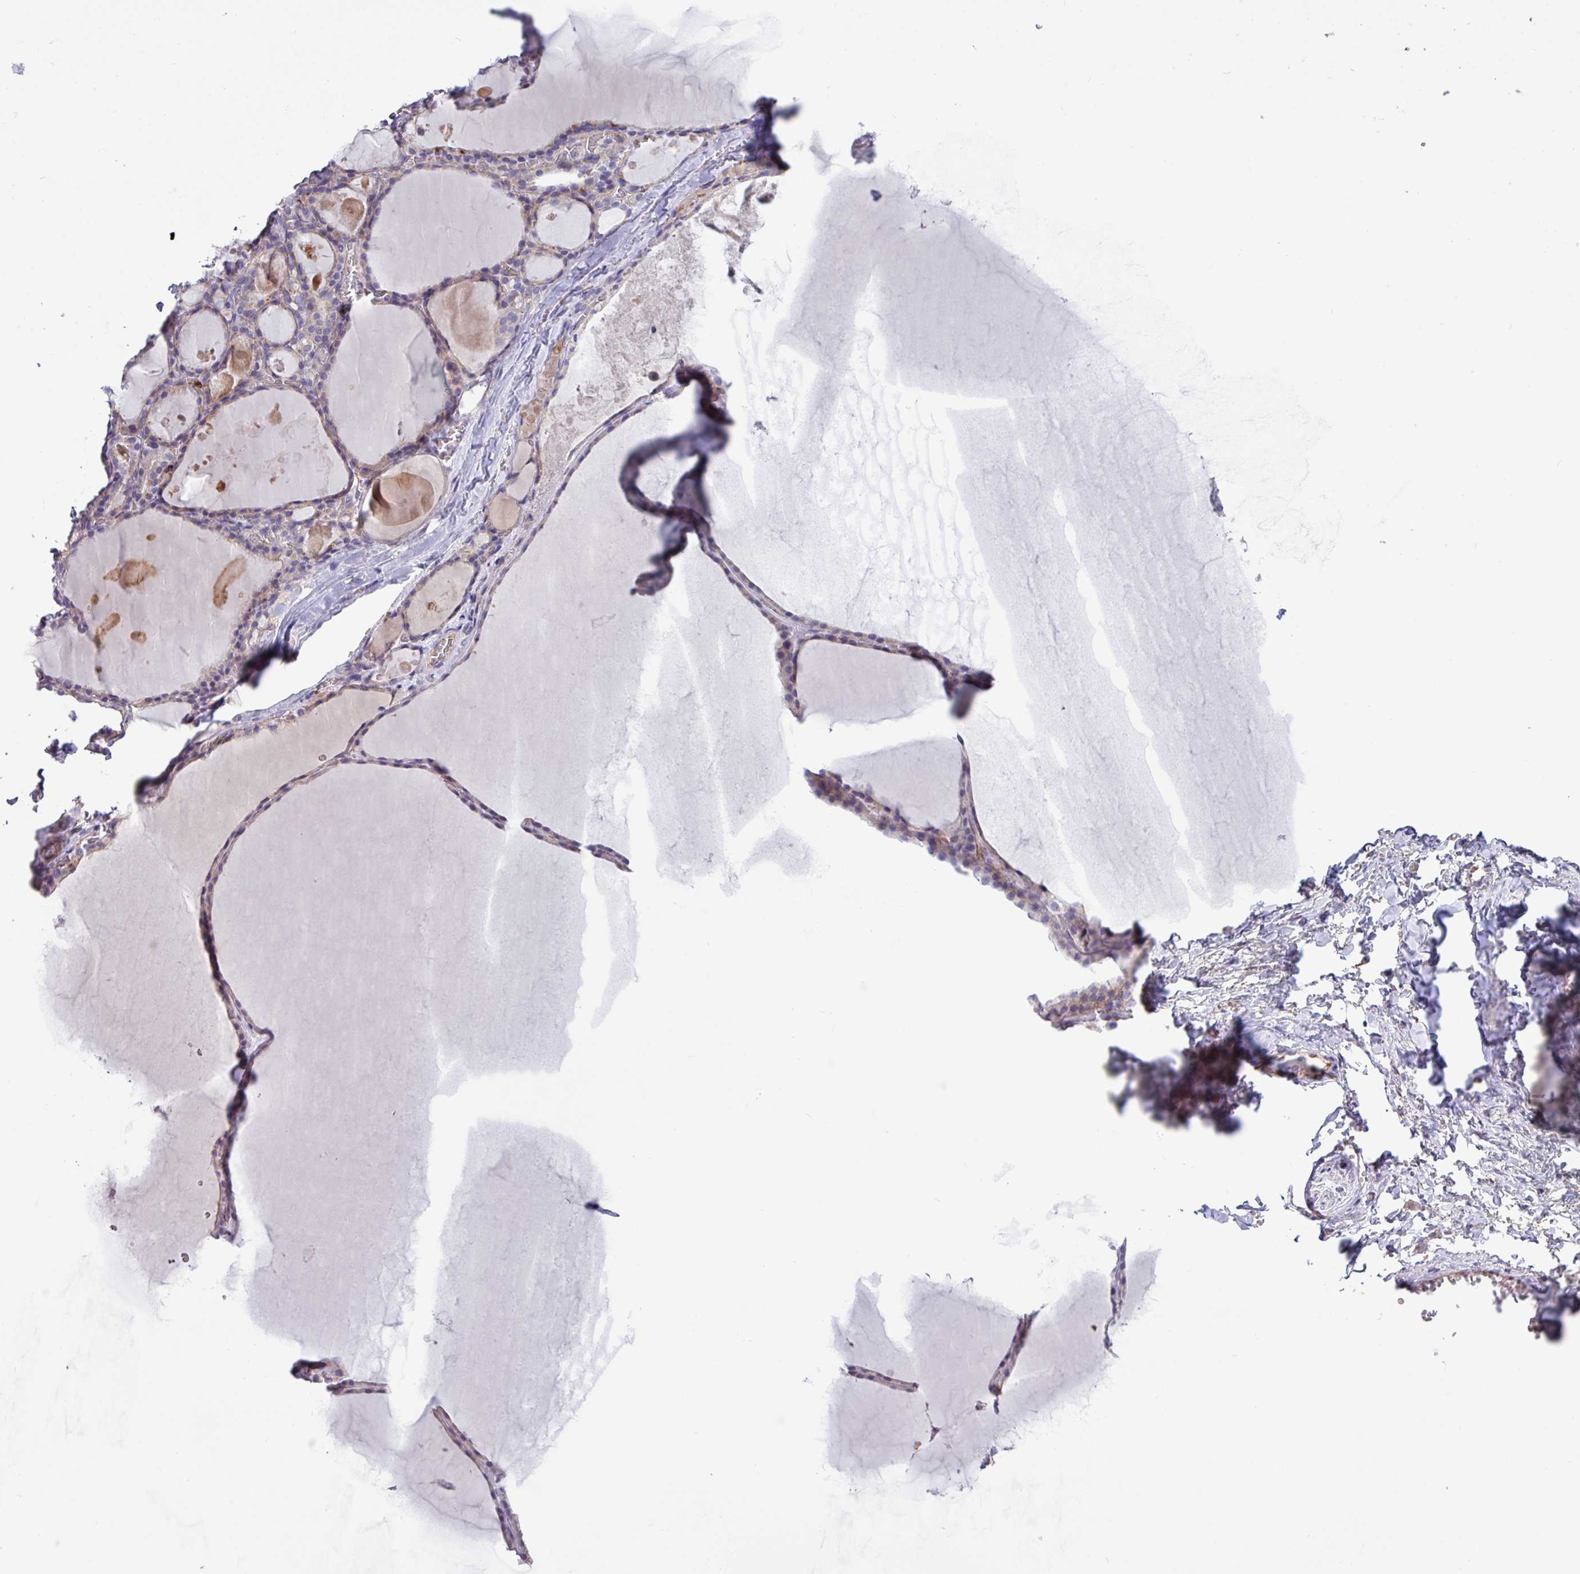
{"staining": {"intensity": "weak", "quantity": "25%-75%", "location": "cytoplasmic/membranous"}, "tissue": "thyroid gland", "cell_type": "Glandular cells", "image_type": "normal", "snomed": [{"axis": "morphology", "description": "Normal tissue, NOS"}, {"axis": "topography", "description": "Thyroid gland"}], "caption": "Brown immunohistochemical staining in benign human thyroid gland reveals weak cytoplasmic/membranous expression in approximately 25%-75% of glandular cells. Using DAB (3,3'-diaminobenzidine) (brown) and hematoxylin (blue) stains, captured at high magnification using brightfield microscopy.", "gene": "MRM2", "patient": {"sex": "male", "age": 56}}